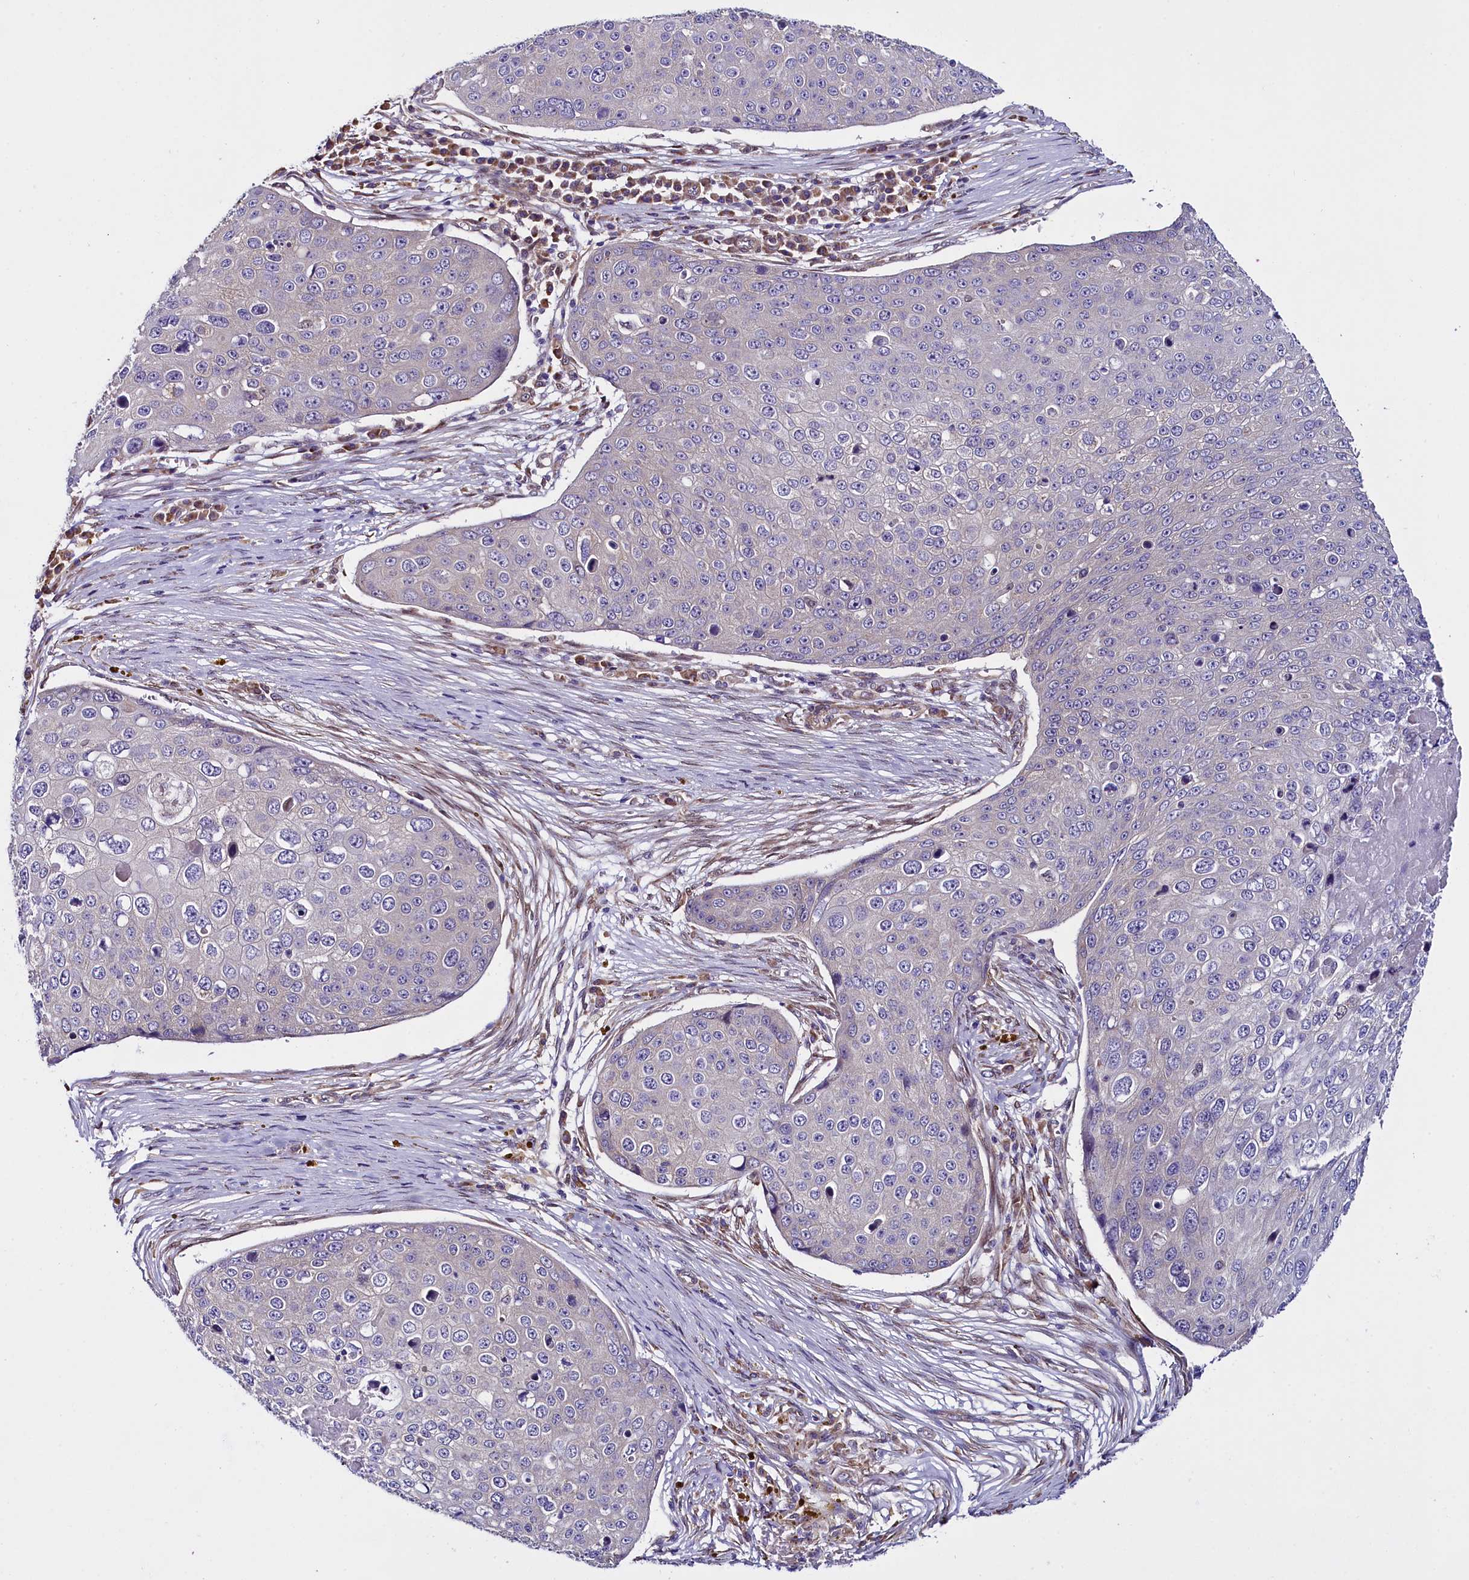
{"staining": {"intensity": "negative", "quantity": "none", "location": "none"}, "tissue": "skin cancer", "cell_type": "Tumor cells", "image_type": "cancer", "snomed": [{"axis": "morphology", "description": "Squamous cell carcinoma, NOS"}, {"axis": "topography", "description": "Skin"}], "caption": "IHC photomicrograph of human skin cancer stained for a protein (brown), which reveals no staining in tumor cells.", "gene": "UACA", "patient": {"sex": "male", "age": 71}}